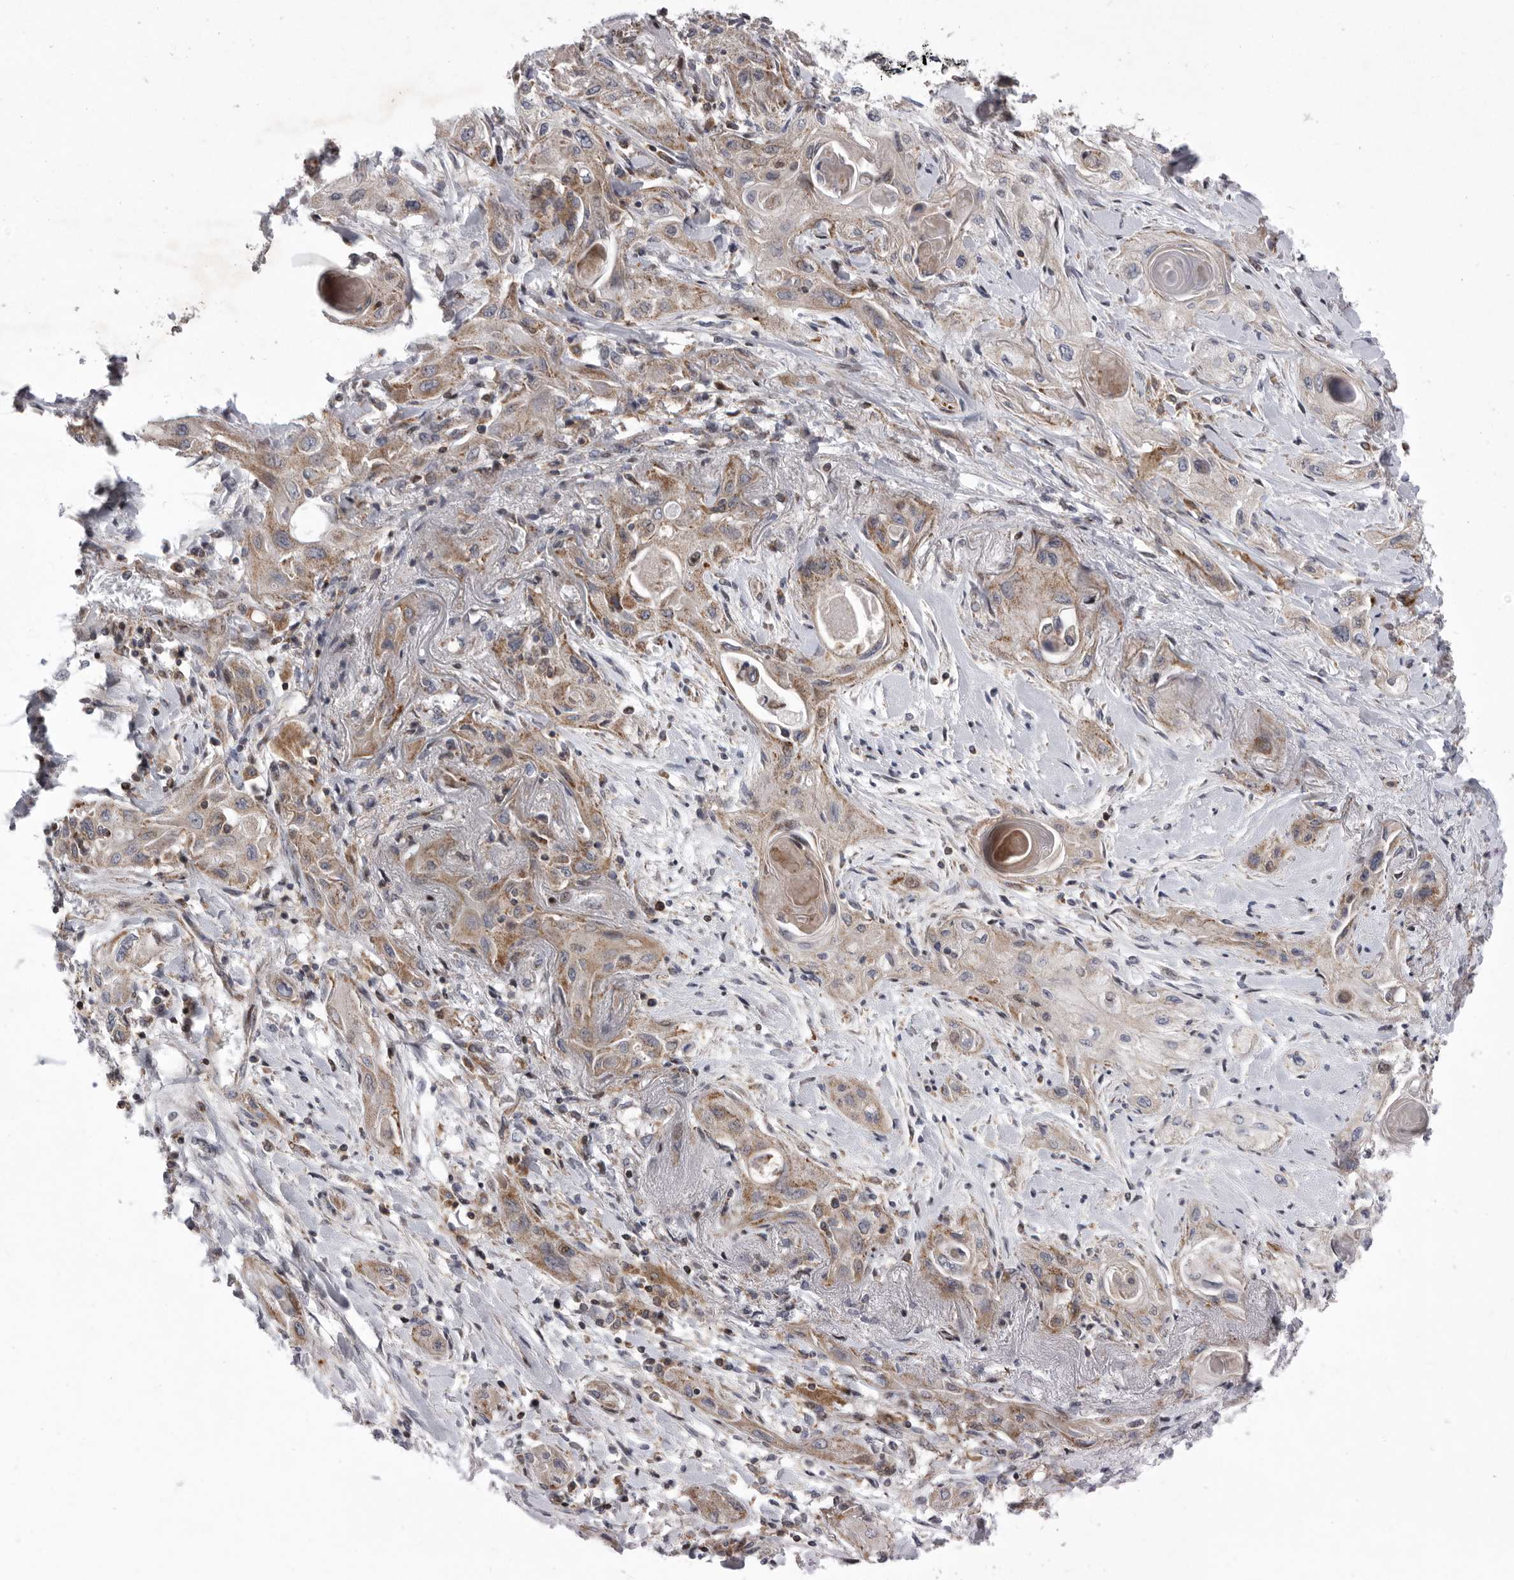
{"staining": {"intensity": "weak", "quantity": ">75%", "location": "cytoplasmic/membranous"}, "tissue": "lung cancer", "cell_type": "Tumor cells", "image_type": "cancer", "snomed": [{"axis": "morphology", "description": "Squamous cell carcinoma, NOS"}, {"axis": "topography", "description": "Lung"}], "caption": "There is low levels of weak cytoplasmic/membranous expression in tumor cells of squamous cell carcinoma (lung), as demonstrated by immunohistochemical staining (brown color).", "gene": "MPZL1", "patient": {"sex": "female", "age": 47}}